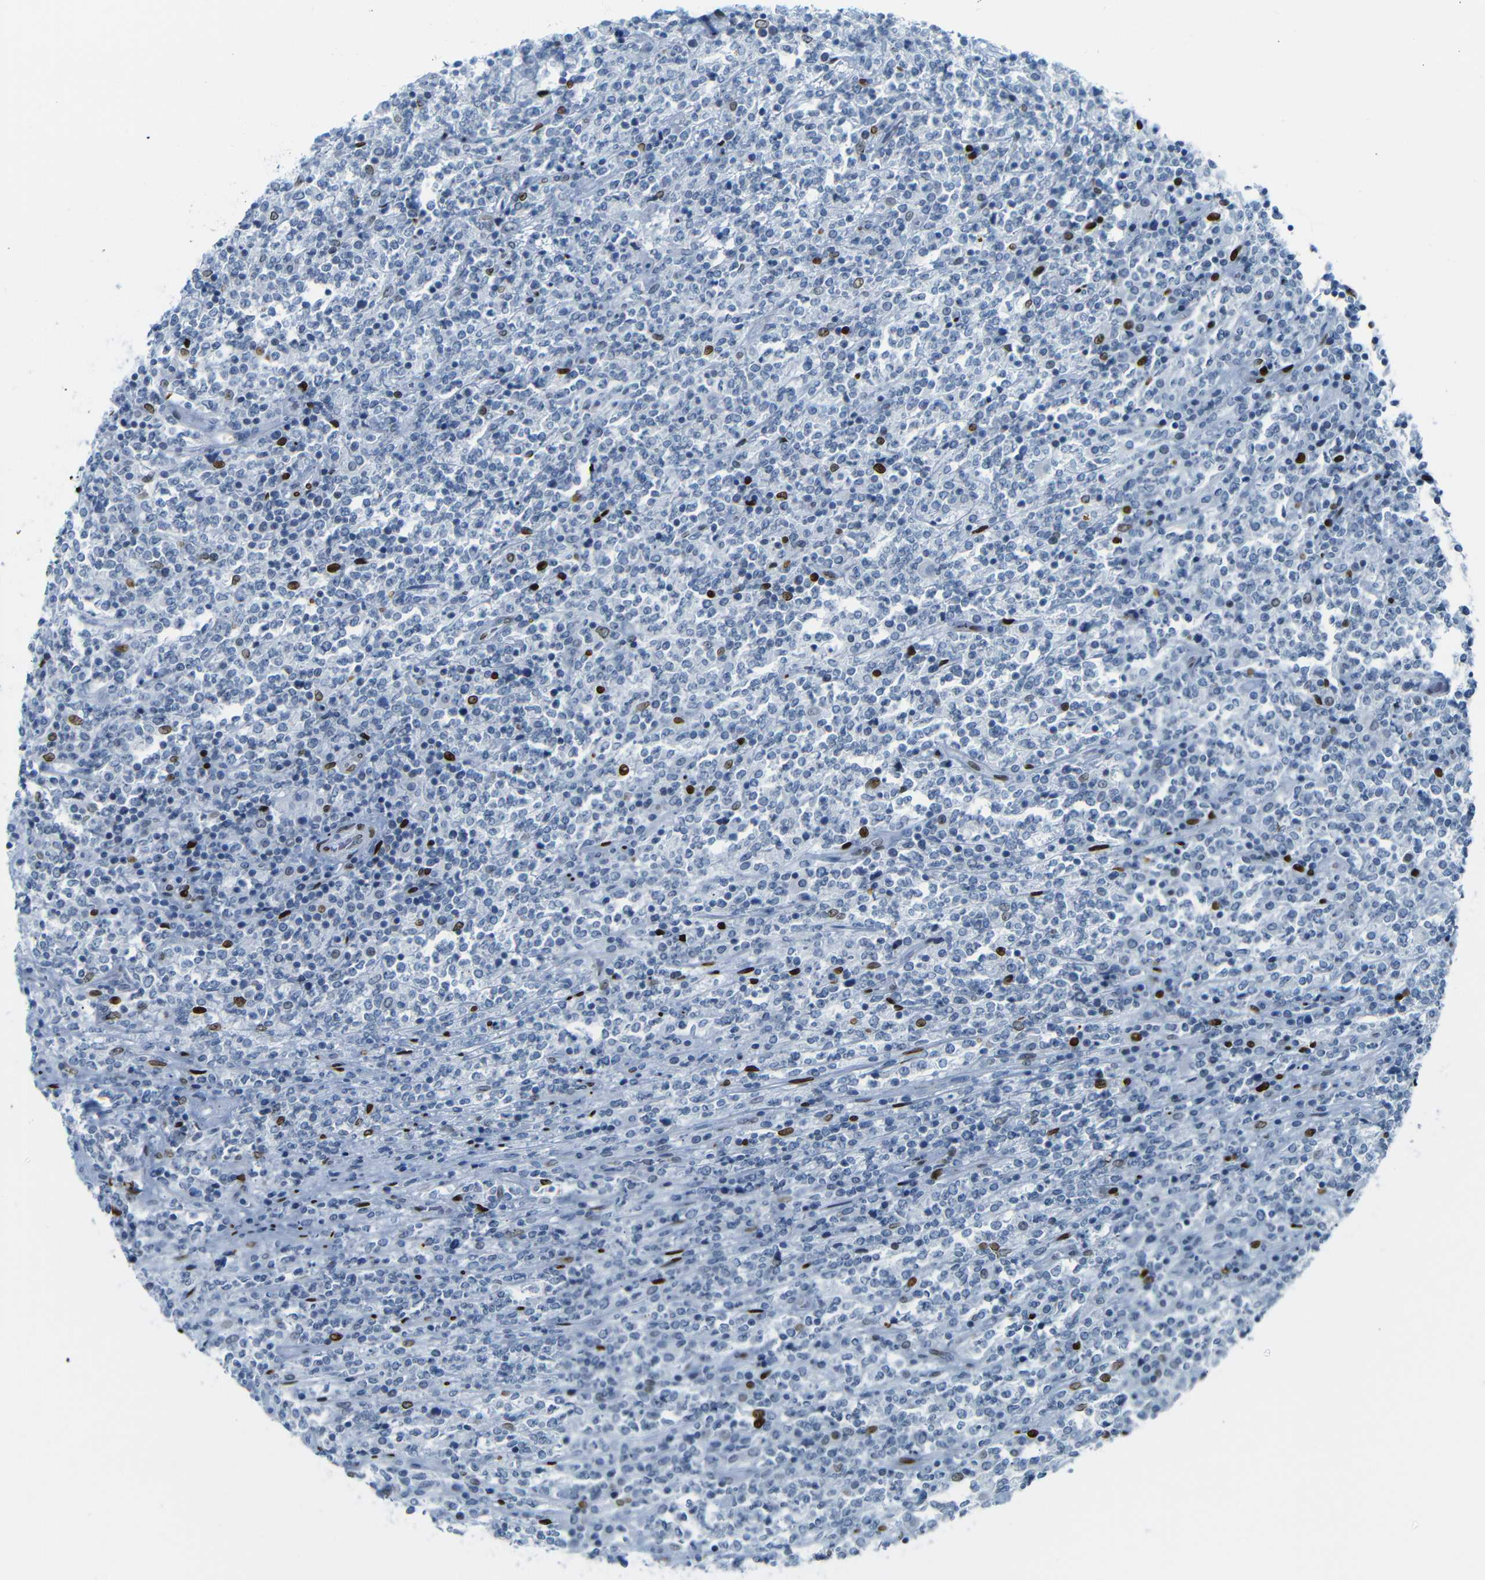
{"staining": {"intensity": "negative", "quantity": "none", "location": "none"}, "tissue": "lymphoma", "cell_type": "Tumor cells", "image_type": "cancer", "snomed": [{"axis": "morphology", "description": "Malignant lymphoma, non-Hodgkin's type, High grade"}, {"axis": "topography", "description": "Soft tissue"}], "caption": "A high-resolution micrograph shows immunohistochemistry (IHC) staining of high-grade malignant lymphoma, non-Hodgkin's type, which exhibits no significant staining in tumor cells.", "gene": "NPIPB15", "patient": {"sex": "male", "age": 18}}